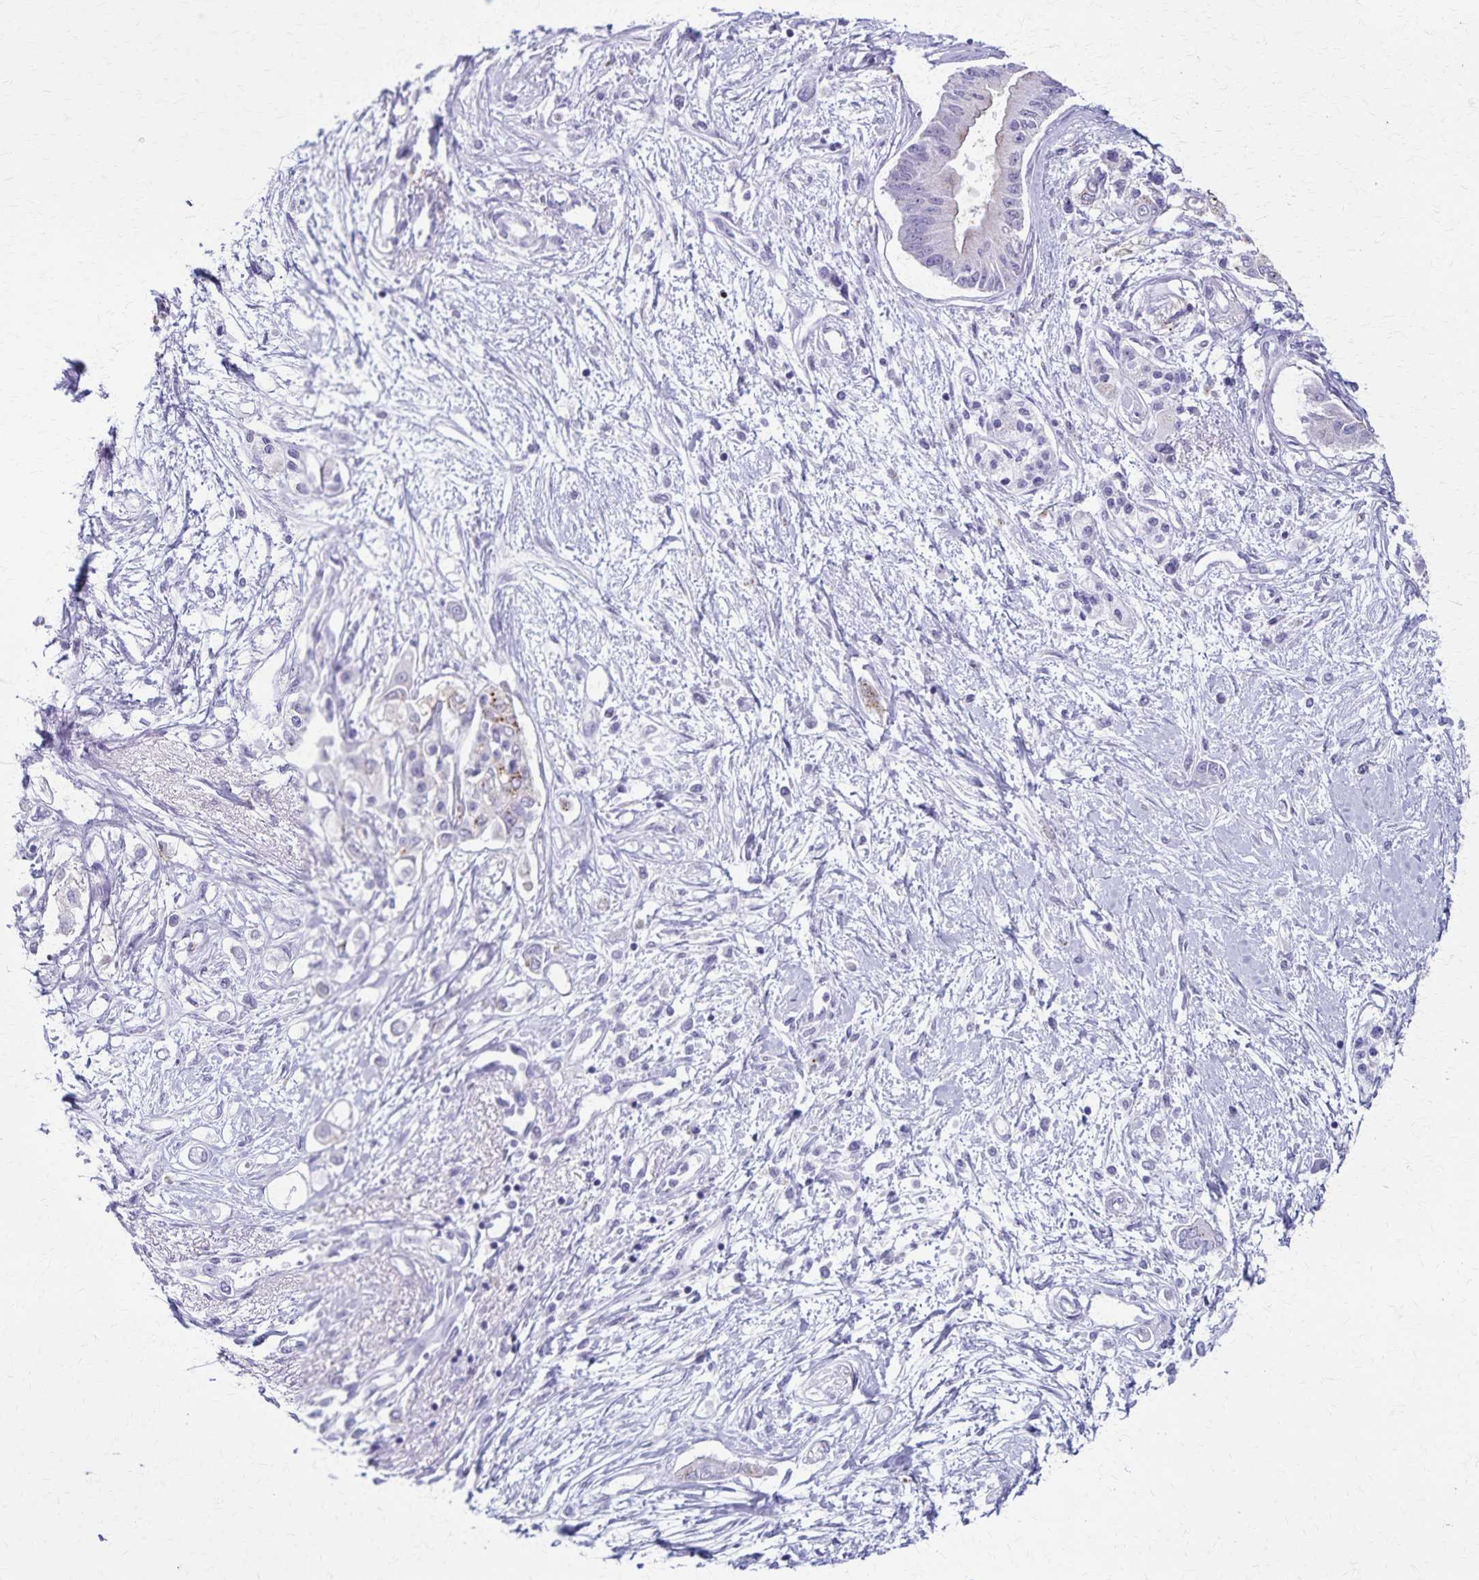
{"staining": {"intensity": "negative", "quantity": "none", "location": "none"}, "tissue": "pancreatic cancer", "cell_type": "Tumor cells", "image_type": "cancer", "snomed": [{"axis": "morphology", "description": "Adenocarcinoma, NOS"}, {"axis": "topography", "description": "Pancreas"}], "caption": "IHC of human pancreatic adenocarcinoma shows no staining in tumor cells.", "gene": "TMEM60", "patient": {"sex": "female", "age": 77}}